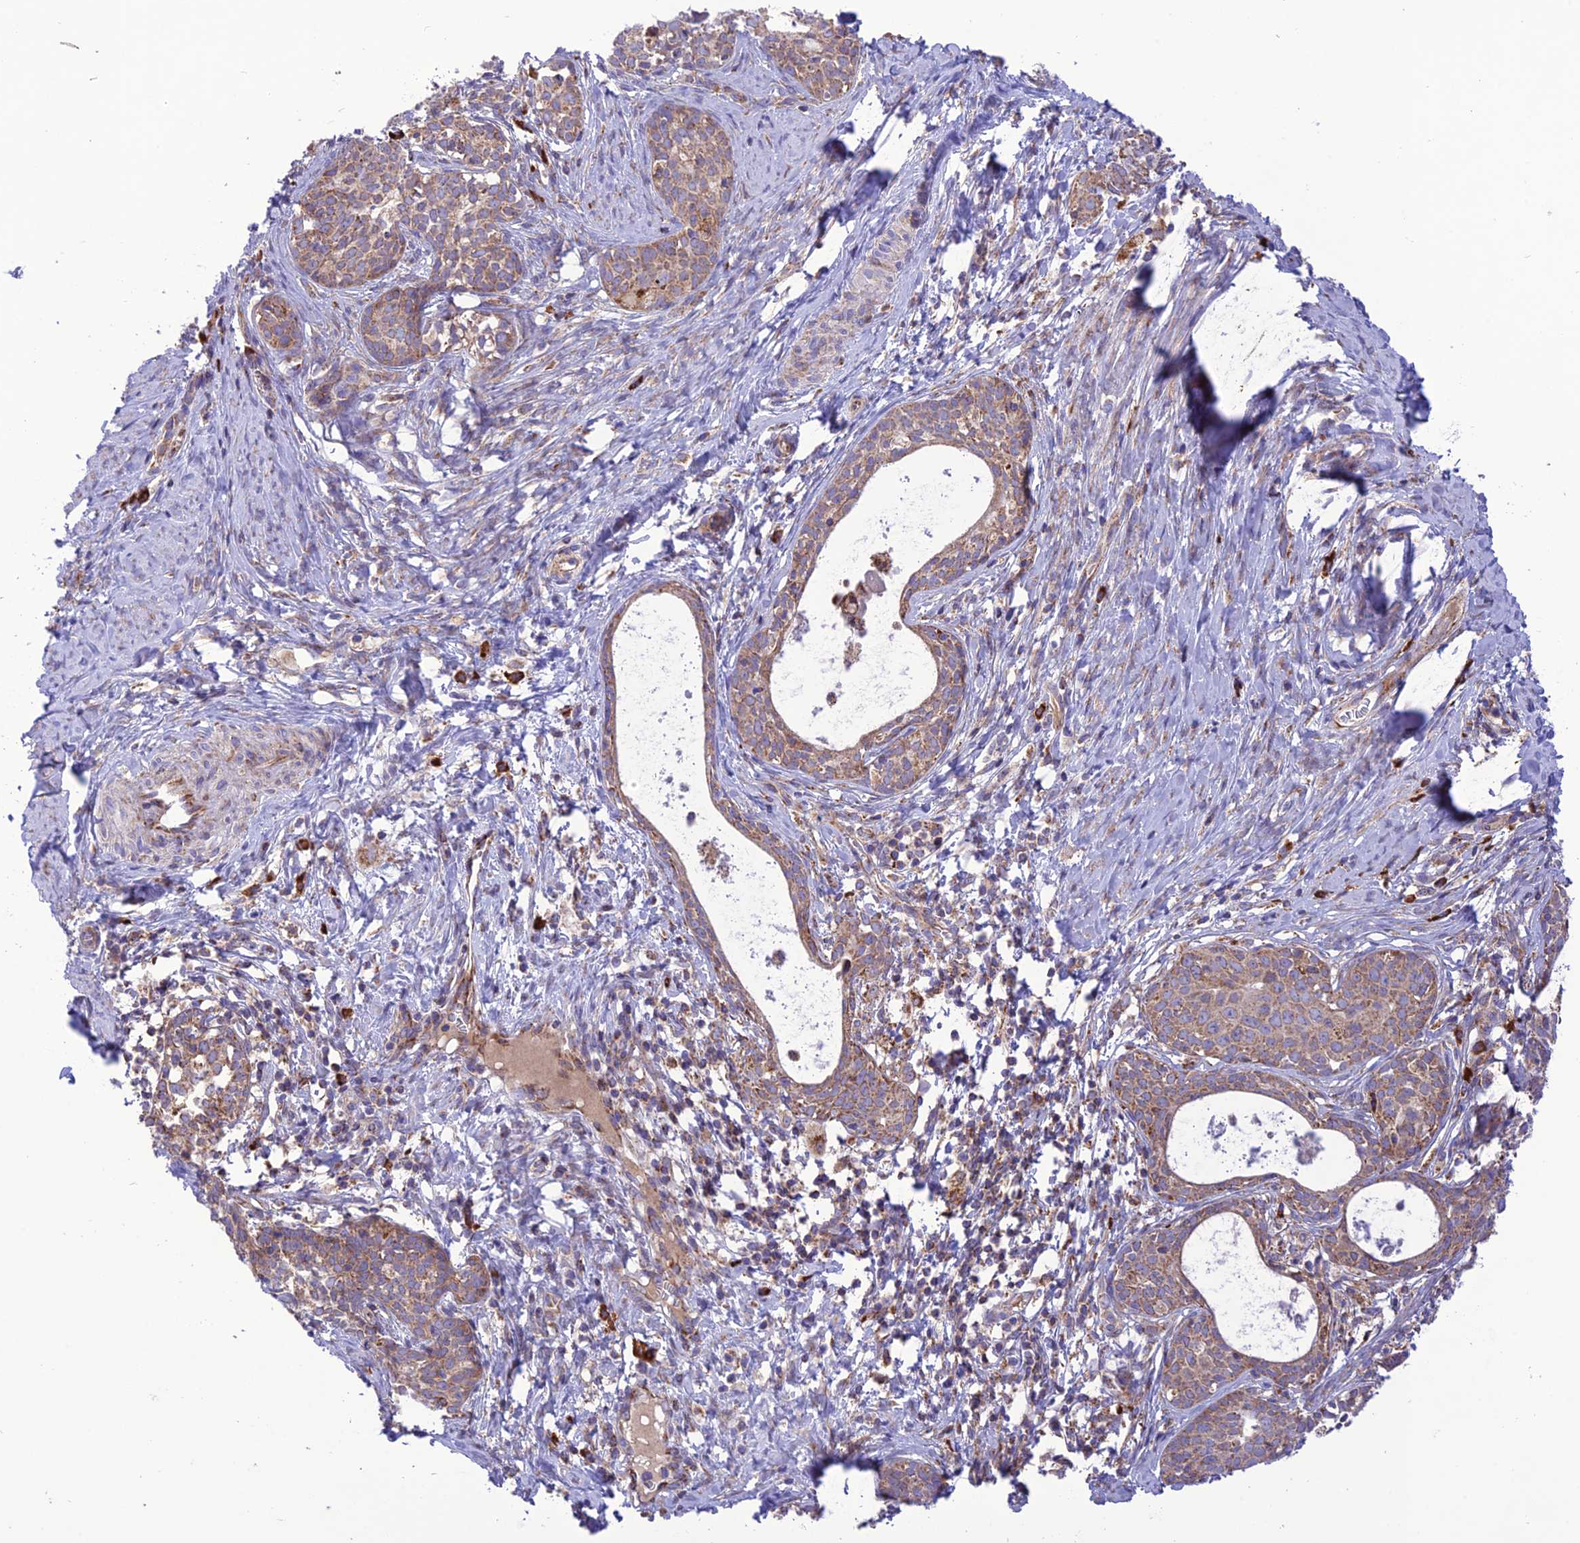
{"staining": {"intensity": "weak", "quantity": ">75%", "location": "cytoplasmic/membranous"}, "tissue": "cervical cancer", "cell_type": "Tumor cells", "image_type": "cancer", "snomed": [{"axis": "morphology", "description": "Squamous cell carcinoma, NOS"}, {"axis": "topography", "description": "Cervix"}], "caption": "Protein staining of cervical cancer tissue exhibits weak cytoplasmic/membranous positivity in about >75% of tumor cells.", "gene": "UAP1L1", "patient": {"sex": "female", "age": 52}}